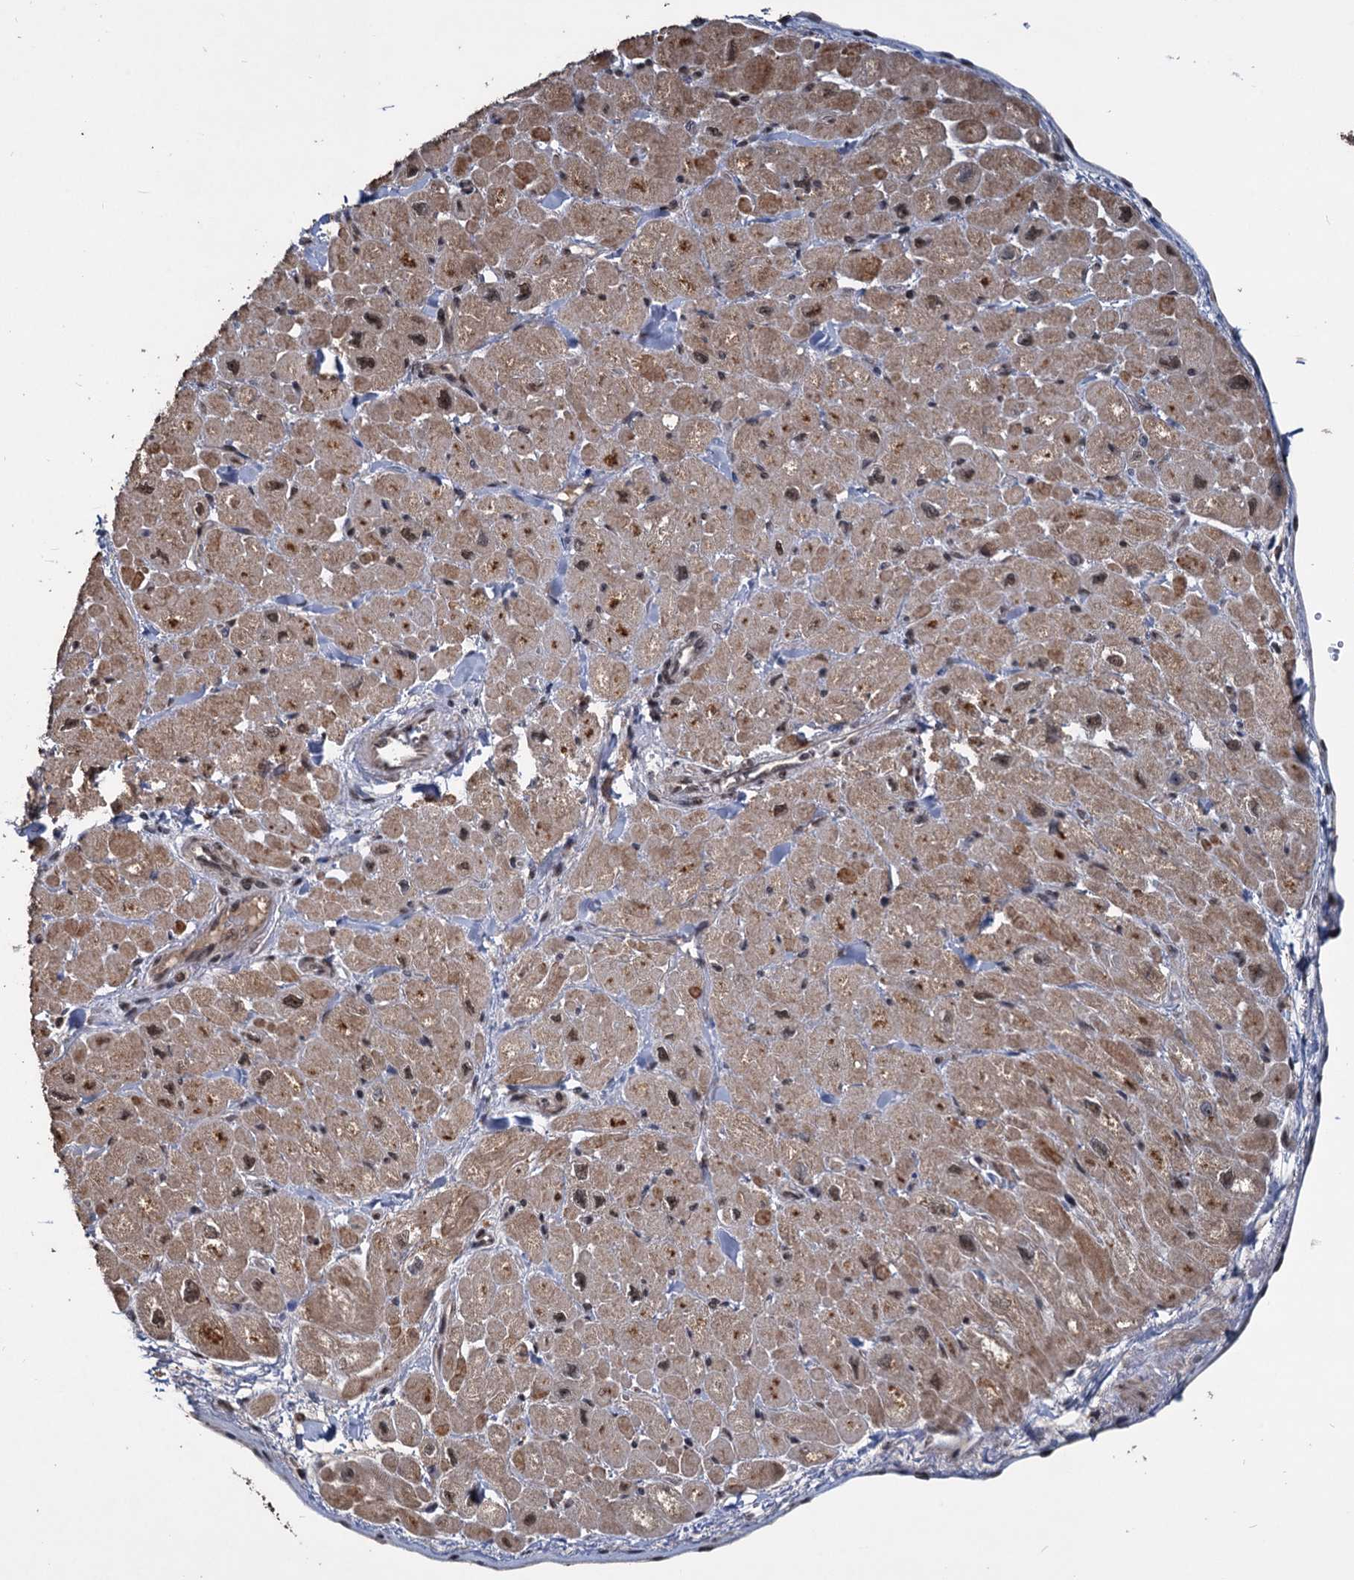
{"staining": {"intensity": "moderate", "quantity": ">75%", "location": "cytoplasmic/membranous,nuclear"}, "tissue": "heart muscle", "cell_type": "Cardiomyocytes", "image_type": "normal", "snomed": [{"axis": "morphology", "description": "Normal tissue, NOS"}, {"axis": "topography", "description": "Heart"}], "caption": "A micrograph of heart muscle stained for a protein displays moderate cytoplasmic/membranous,nuclear brown staining in cardiomyocytes. (IHC, brightfield microscopy, high magnification).", "gene": "FAM216B", "patient": {"sex": "male", "age": 65}}